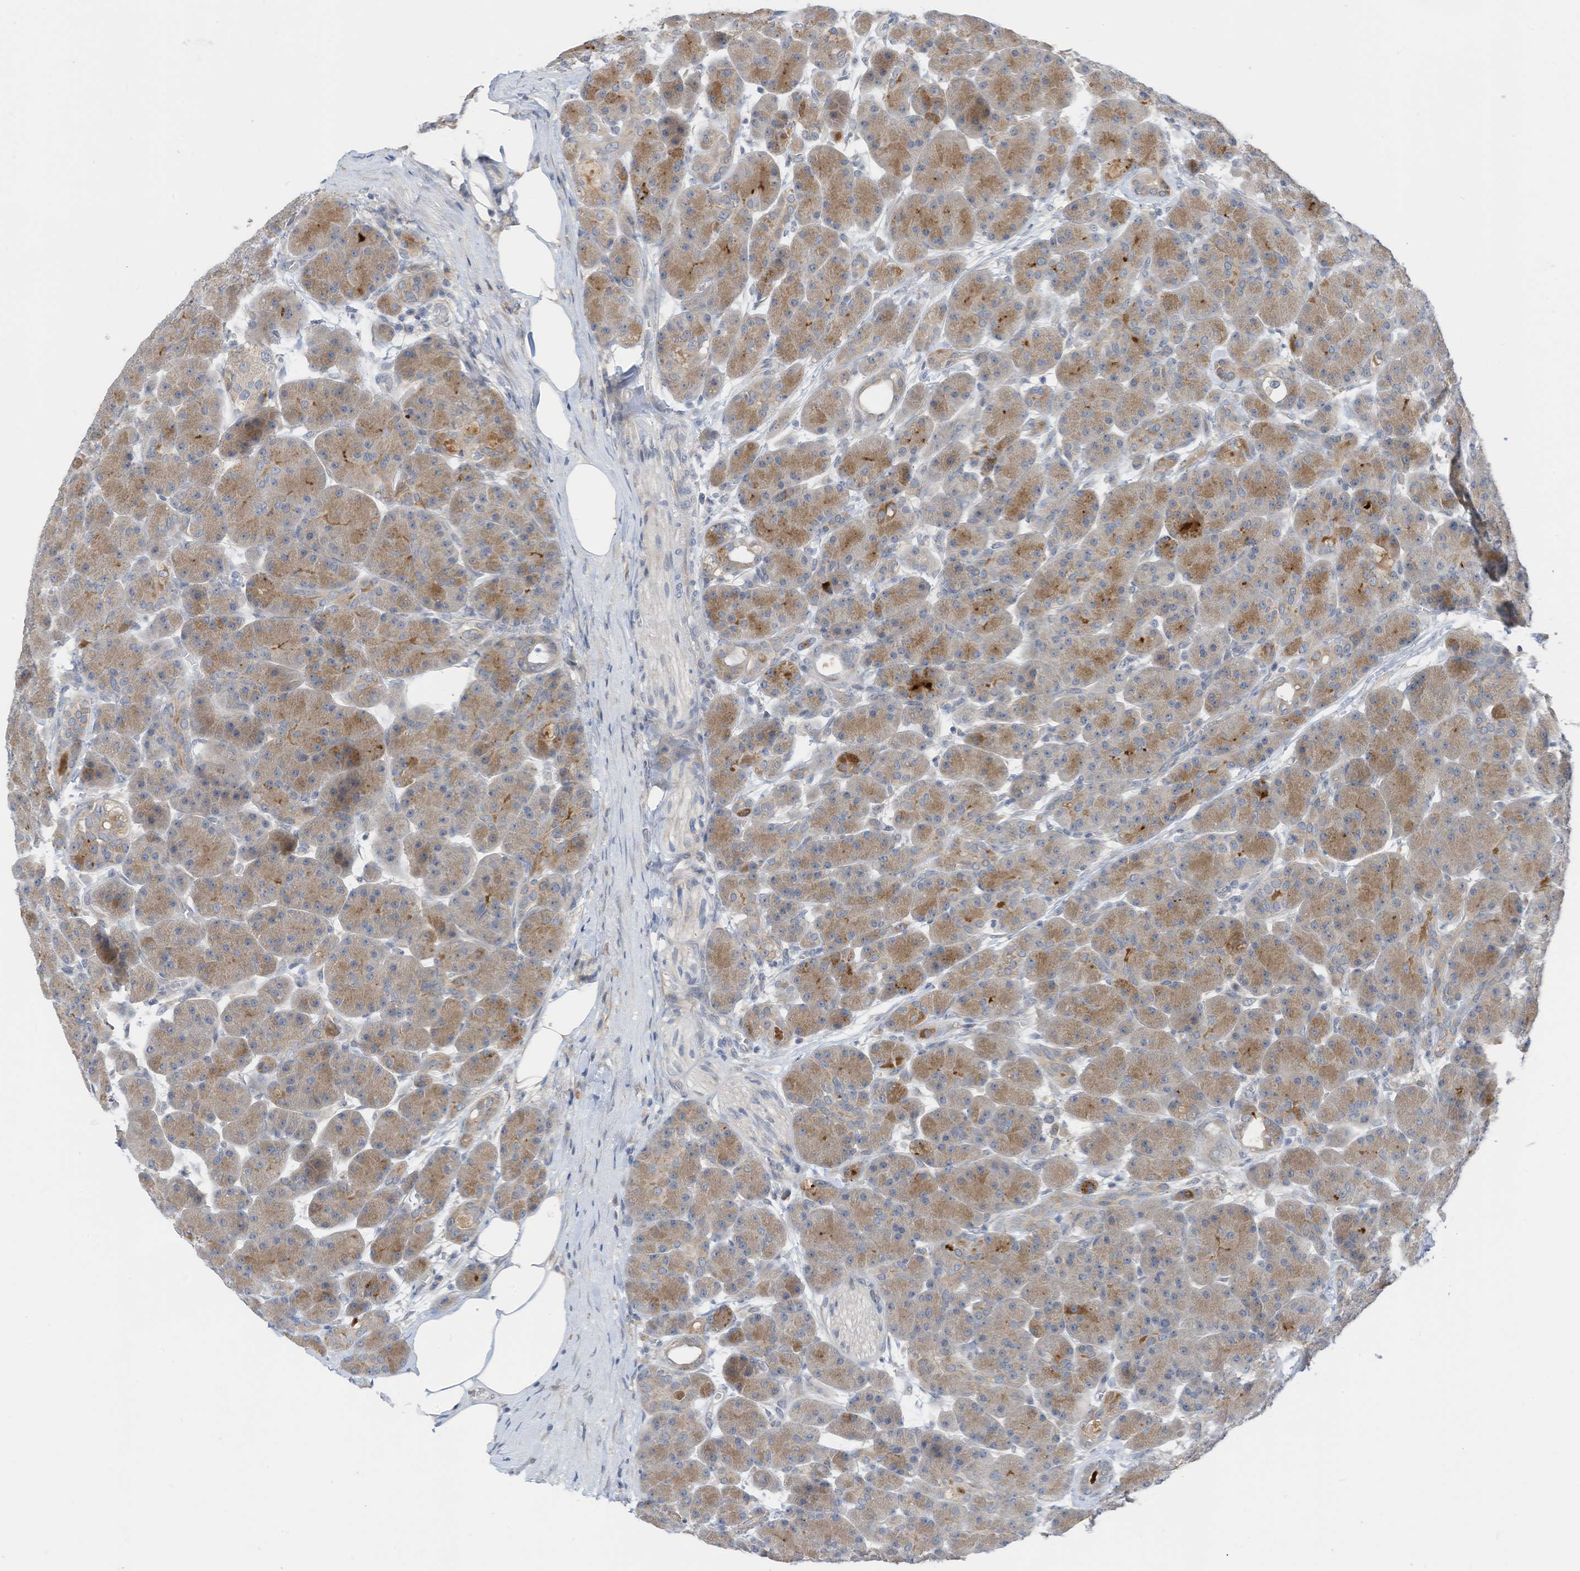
{"staining": {"intensity": "moderate", "quantity": "25%-75%", "location": "cytoplasmic/membranous"}, "tissue": "pancreas", "cell_type": "Exocrine glandular cells", "image_type": "normal", "snomed": [{"axis": "morphology", "description": "Normal tissue, NOS"}, {"axis": "topography", "description": "Pancreas"}], "caption": "A brown stain labels moderate cytoplasmic/membranous expression of a protein in exocrine glandular cells of unremarkable pancreas. (DAB IHC, brown staining for protein, blue staining for nuclei).", "gene": "LDAH", "patient": {"sex": "male", "age": 63}}